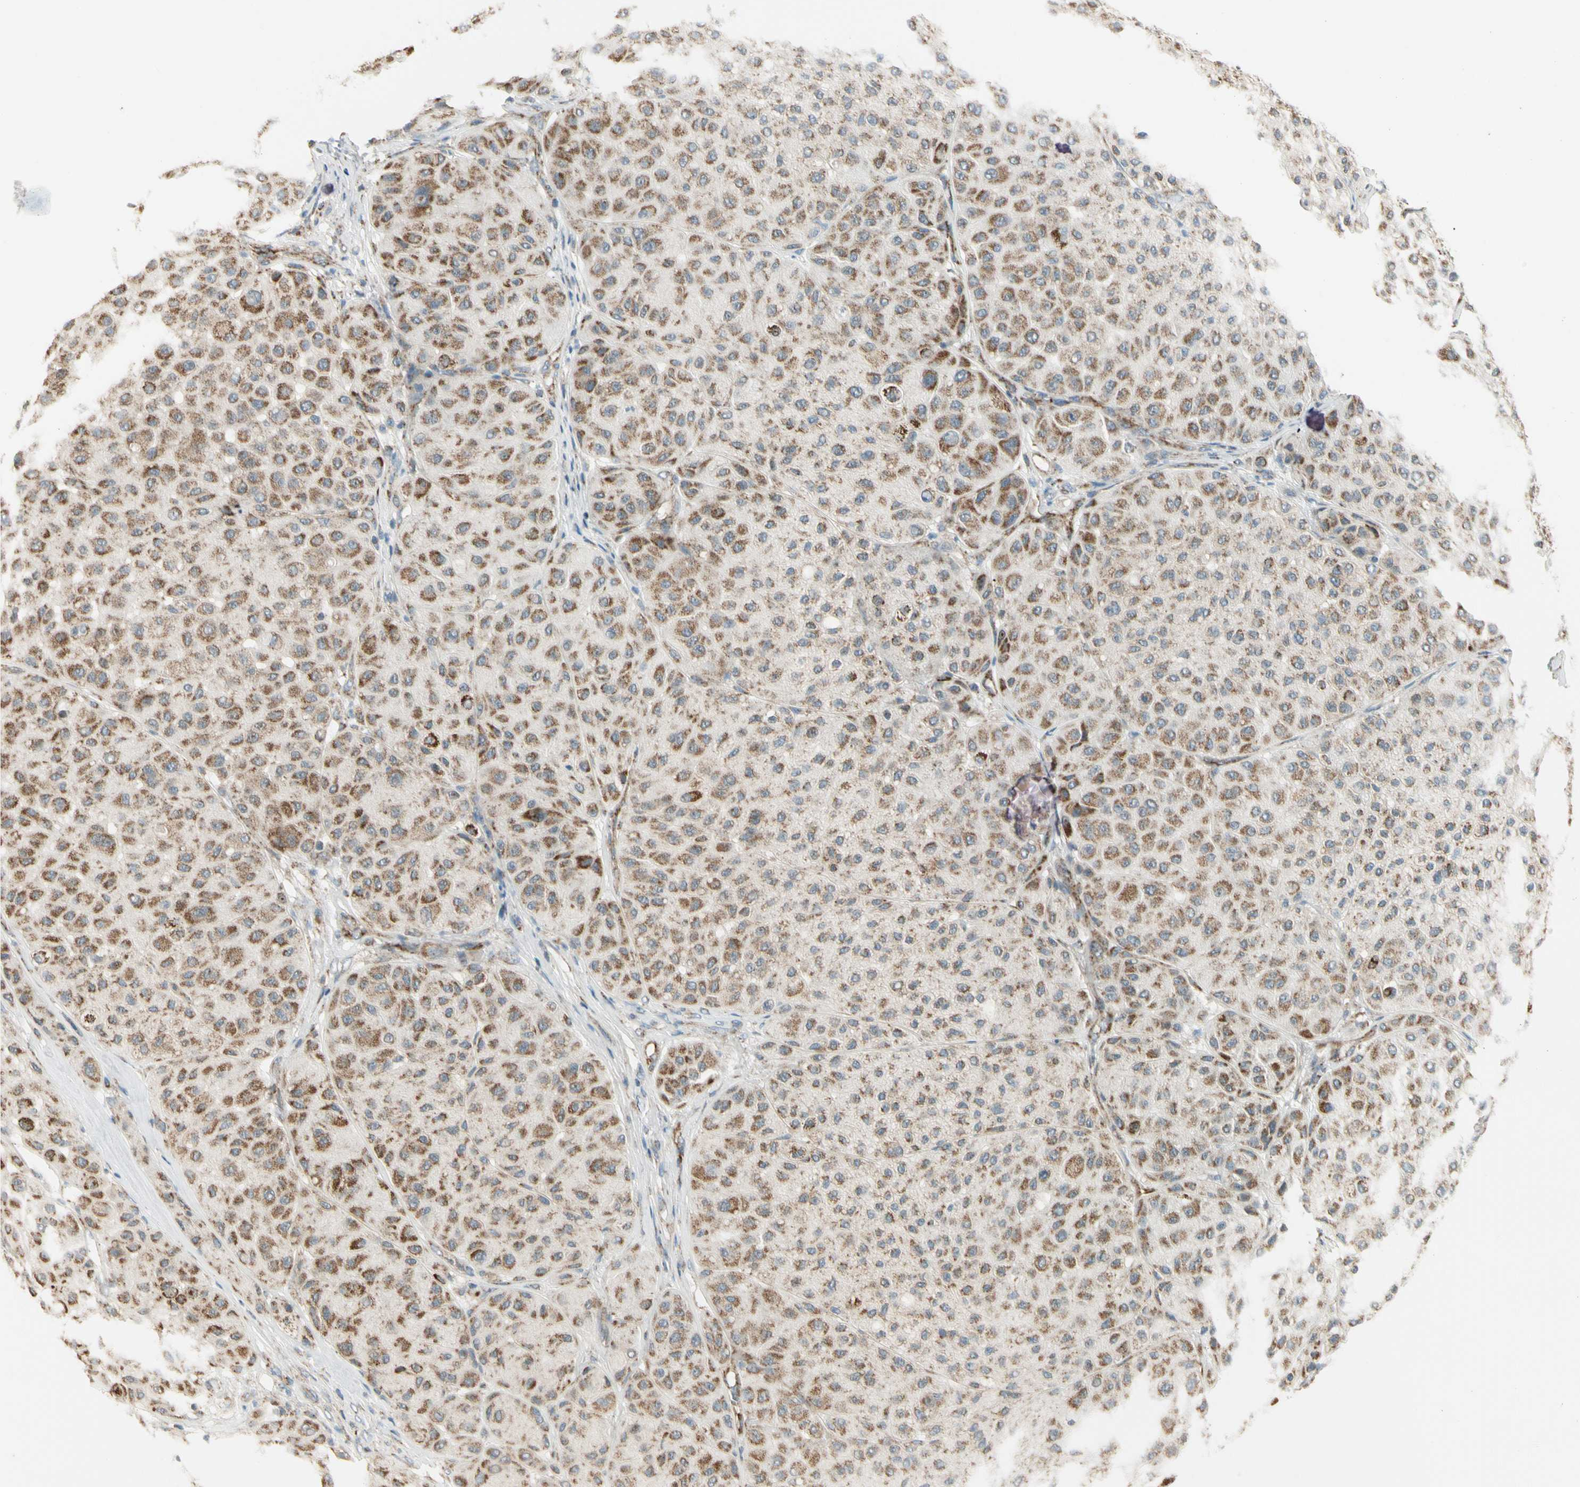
{"staining": {"intensity": "strong", "quantity": ">75%", "location": "cytoplasmic/membranous"}, "tissue": "melanoma", "cell_type": "Tumor cells", "image_type": "cancer", "snomed": [{"axis": "morphology", "description": "Normal tissue, NOS"}, {"axis": "morphology", "description": "Malignant melanoma, Metastatic site"}, {"axis": "topography", "description": "Skin"}], "caption": "High-magnification brightfield microscopy of malignant melanoma (metastatic site) stained with DAB (3,3'-diaminobenzidine) (brown) and counterstained with hematoxylin (blue). tumor cells exhibit strong cytoplasmic/membranous staining is identified in approximately>75% of cells.", "gene": "EPHB3", "patient": {"sex": "male", "age": 41}}